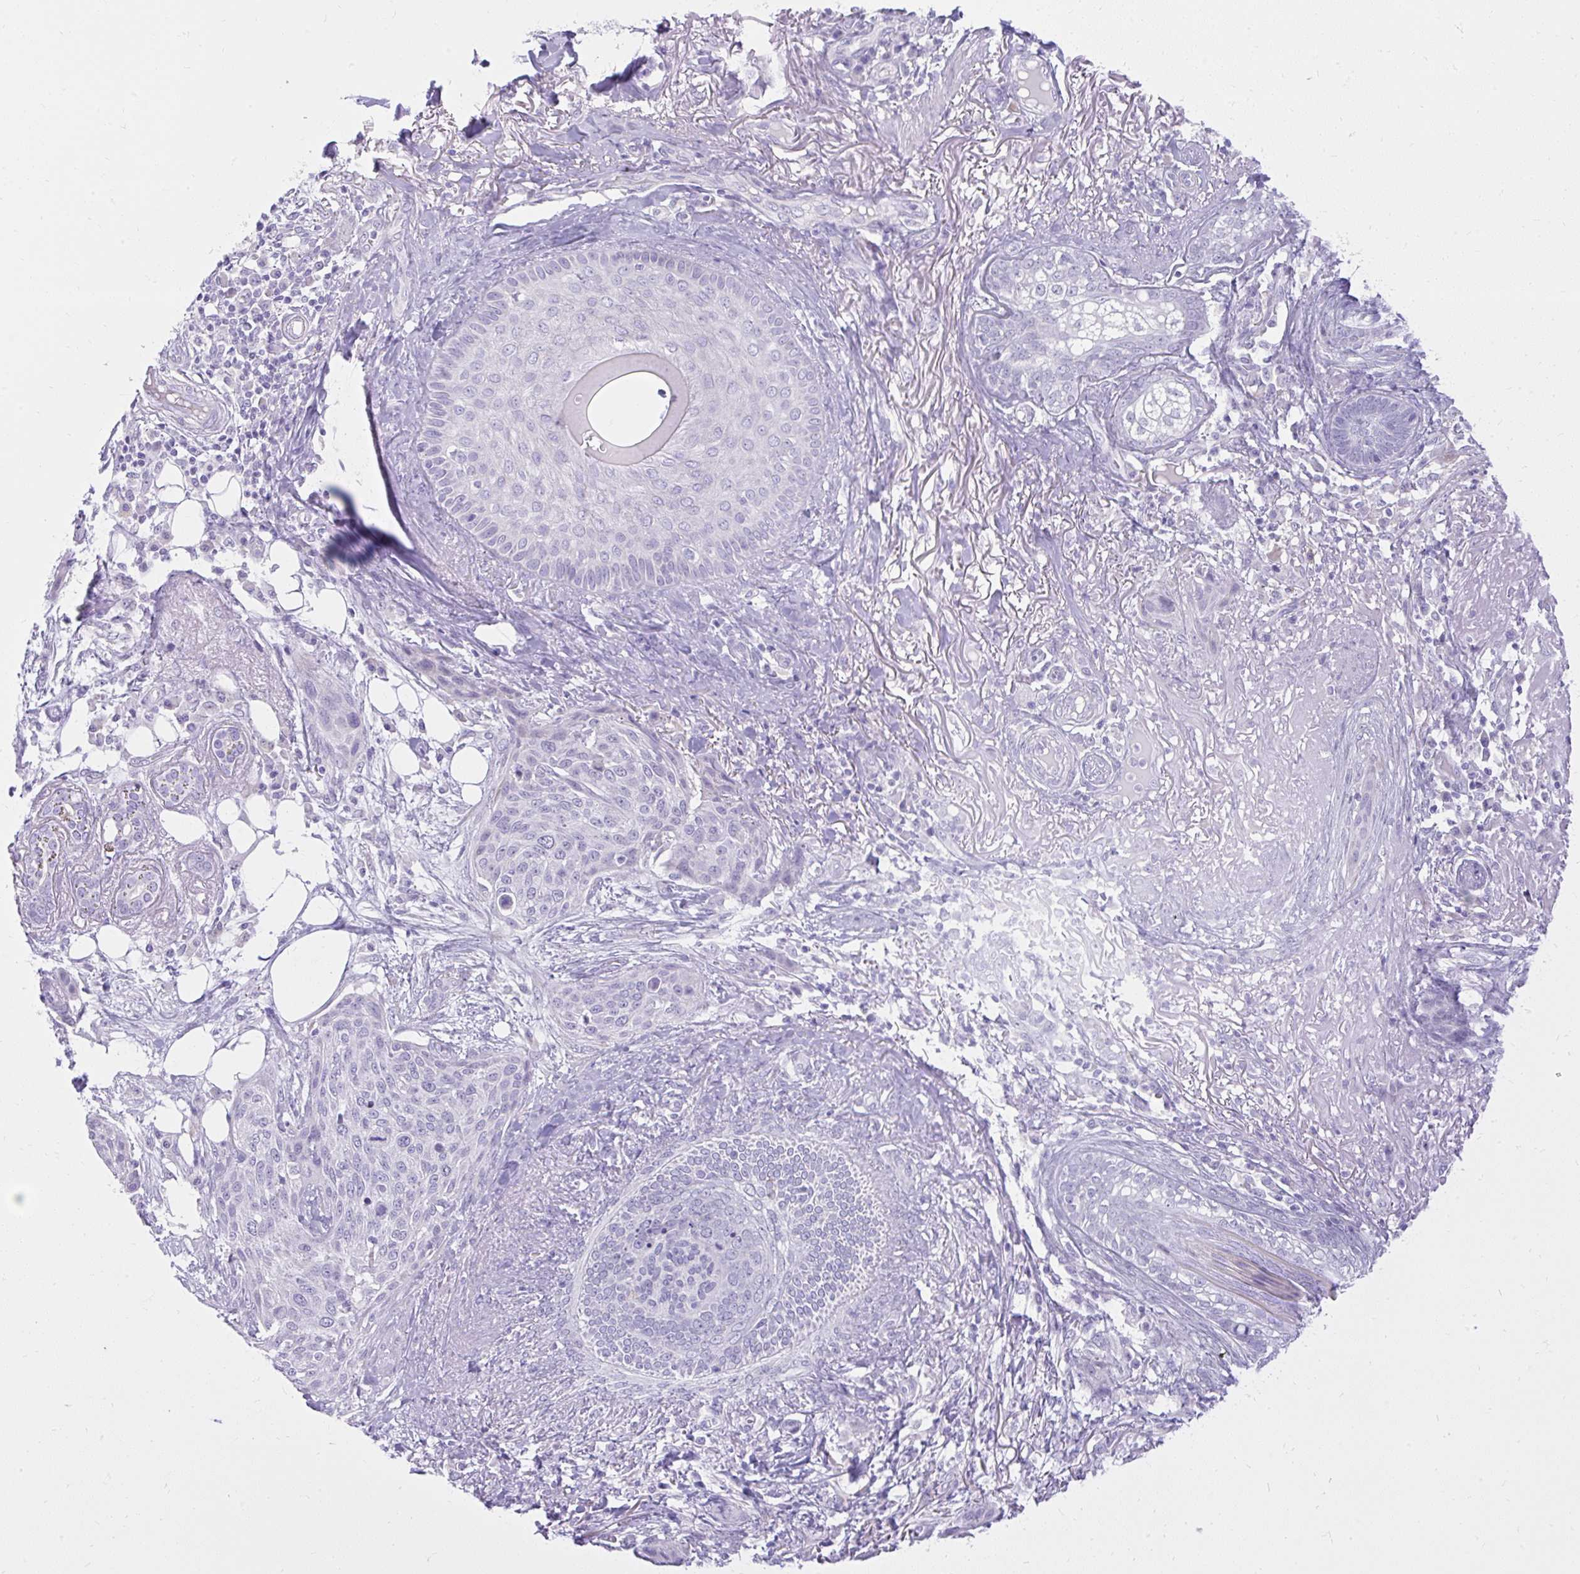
{"staining": {"intensity": "negative", "quantity": "none", "location": "none"}, "tissue": "skin cancer", "cell_type": "Tumor cells", "image_type": "cancer", "snomed": [{"axis": "morphology", "description": "Squamous cell carcinoma, NOS"}, {"axis": "topography", "description": "Skin"}], "caption": "IHC image of human skin squamous cell carcinoma stained for a protein (brown), which displays no staining in tumor cells. (Brightfield microscopy of DAB (3,3'-diaminobenzidine) IHC at high magnification).", "gene": "PRAP1", "patient": {"sex": "female", "age": 87}}